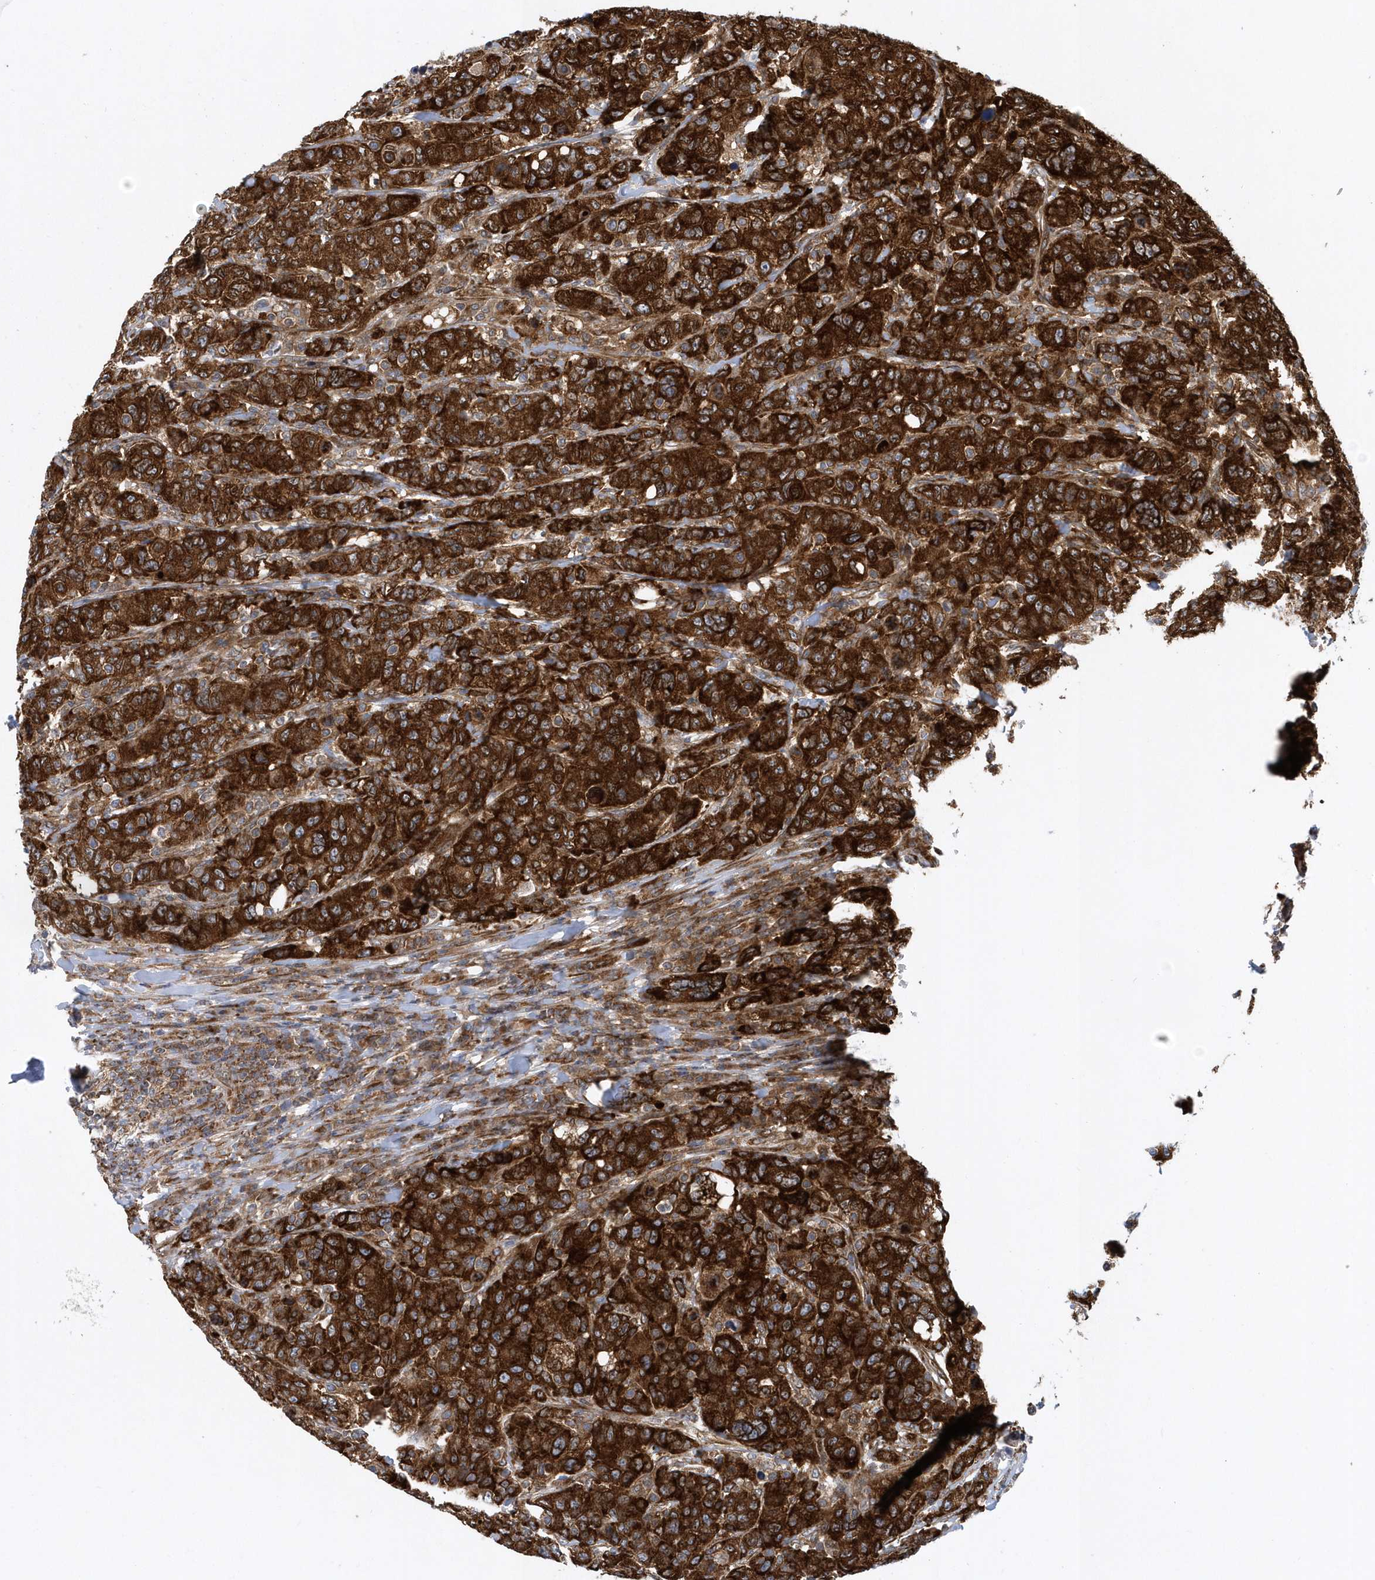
{"staining": {"intensity": "strong", "quantity": ">75%", "location": "cytoplasmic/membranous"}, "tissue": "breast cancer", "cell_type": "Tumor cells", "image_type": "cancer", "snomed": [{"axis": "morphology", "description": "Duct carcinoma"}, {"axis": "topography", "description": "Breast"}], "caption": "Immunohistochemistry (DAB (3,3'-diaminobenzidine)) staining of breast cancer displays strong cytoplasmic/membranous protein staining in about >75% of tumor cells. The protein of interest is stained brown, and the nuclei are stained in blue (DAB IHC with brightfield microscopy, high magnification).", "gene": "PHF1", "patient": {"sex": "female", "age": 37}}